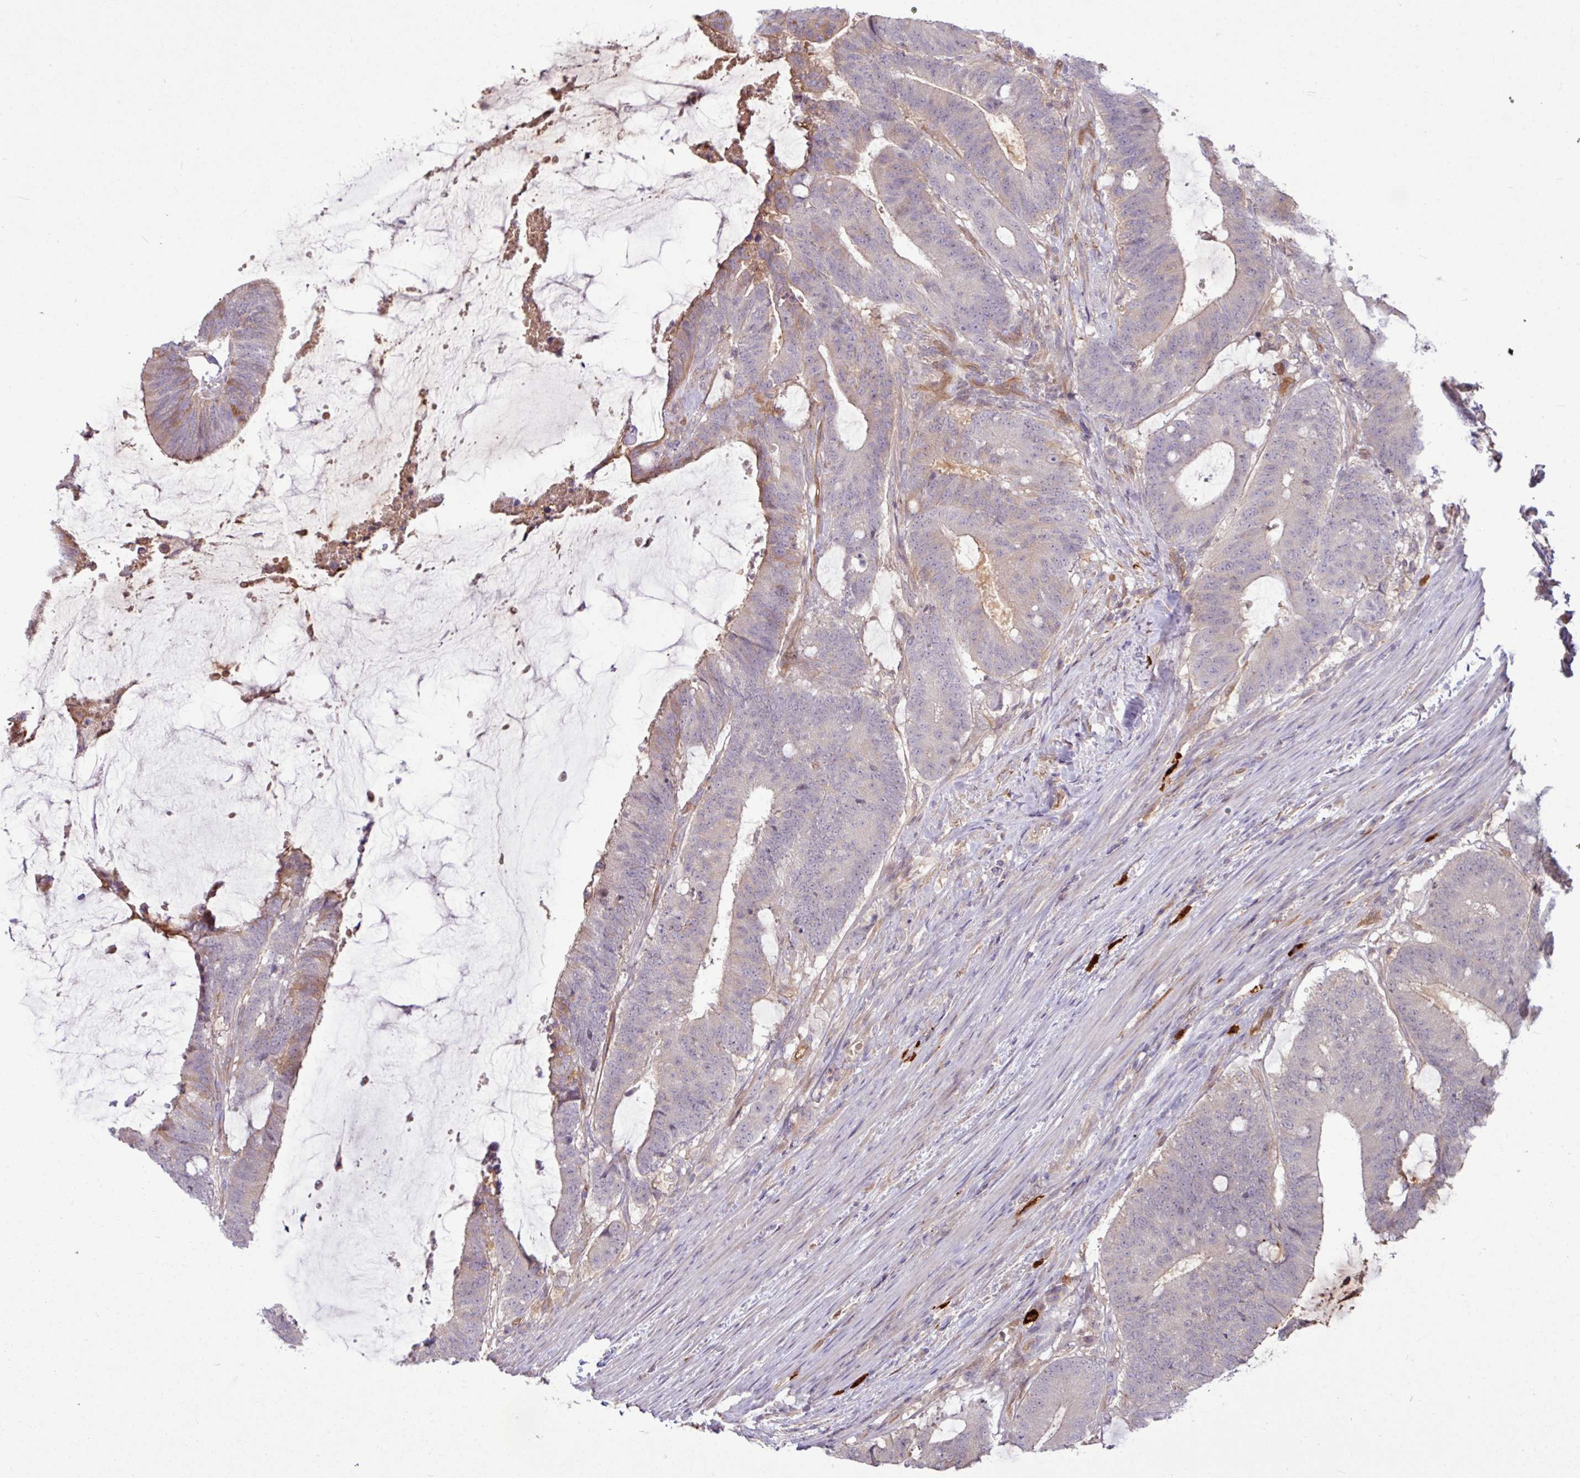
{"staining": {"intensity": "weak", "quantity": "<25%", "location": "cytoplasmic/membranous"}, "tissue": "colorectal cancer", "cell_type": "Tumor cells", "image_type": "cancer", "snomed": [{"axis": "morphology", "description": "Adenocarcinoma, NOS"}, {"axis": "topography", "description": "Colon"}], "caption": "Immunohistochemistry (IHC) of human adenocarcinoma (colorectal) displays no staining in tumor cells.", "gene": "B4GALNT4", "patient": {"sex": "female", "age": 43}}